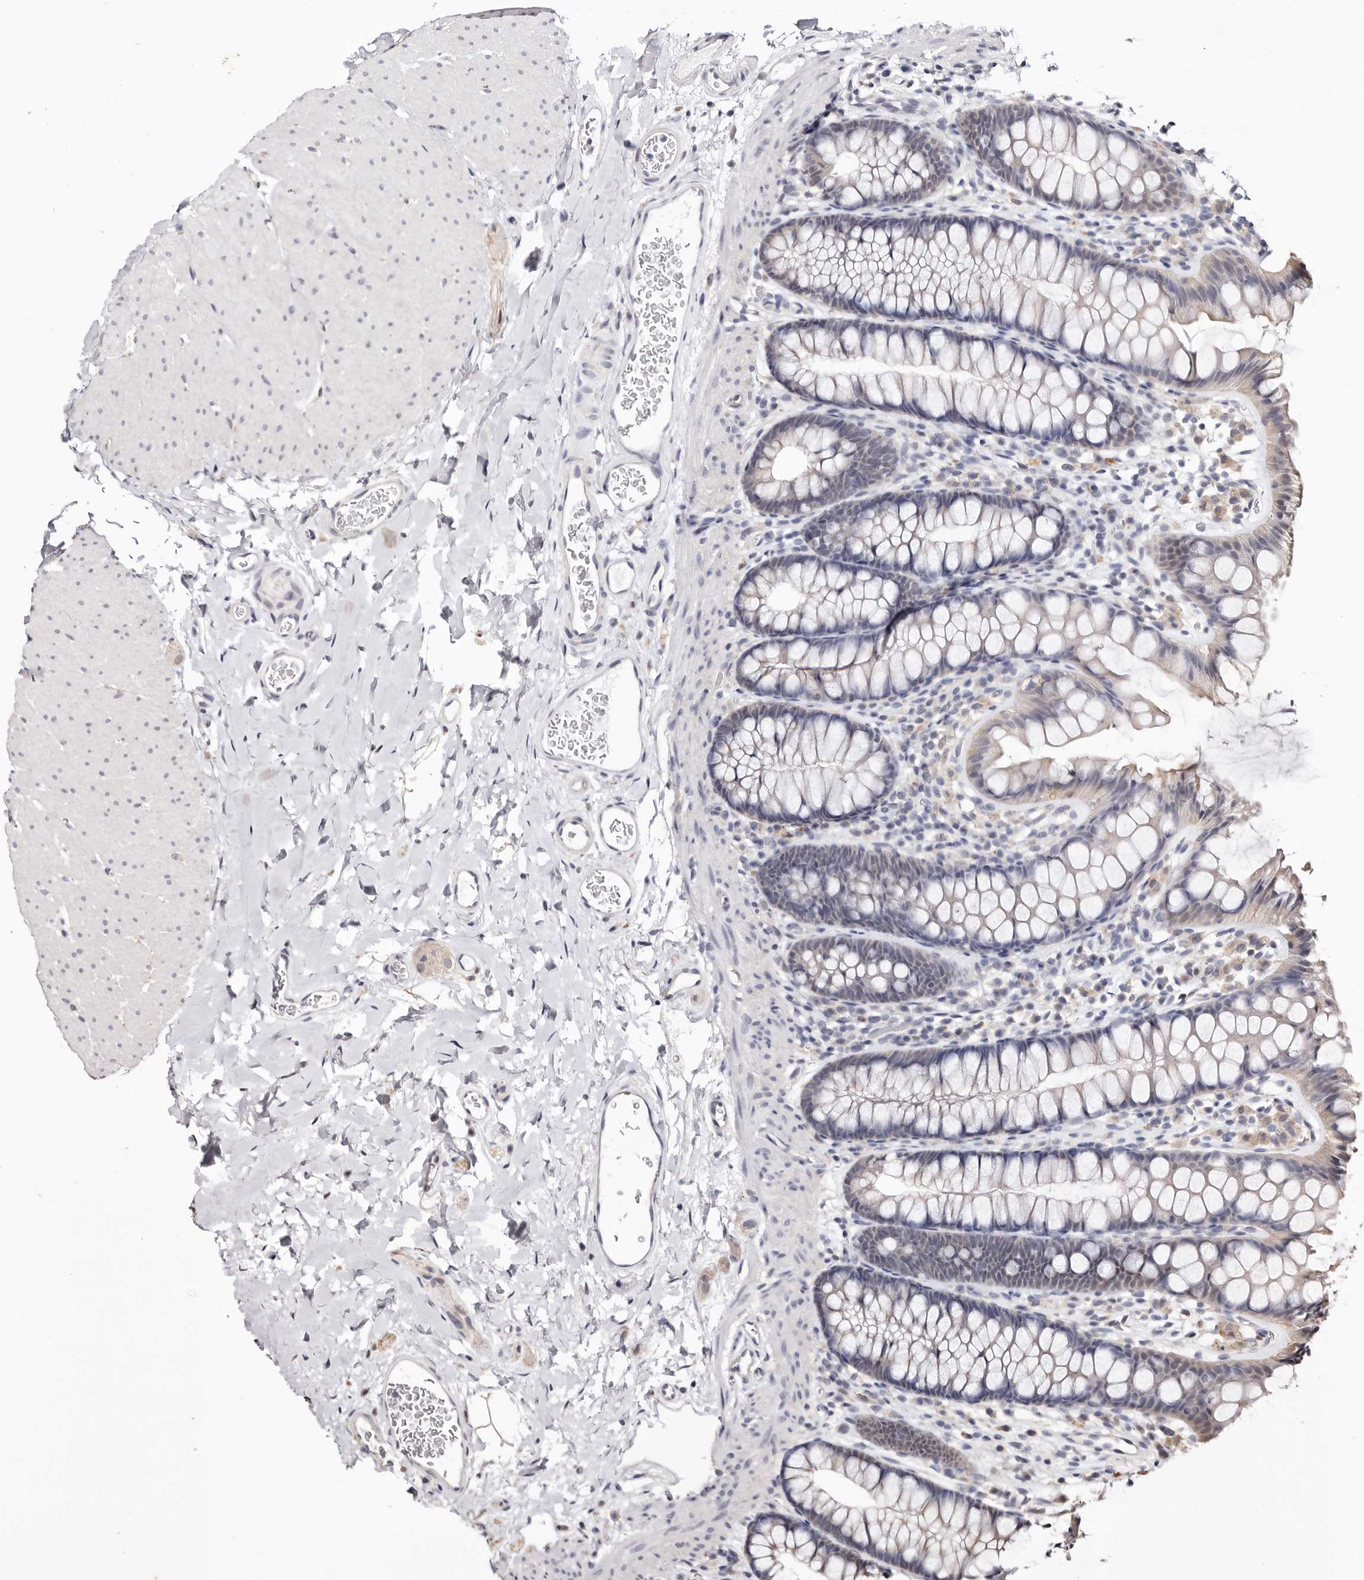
{"staining": {"intensity": "negative", "quantity": "none", "location": "none"}, "tissue": "colon", "cell_type": "Endothelial cells", "image_type": "normal", "snomed": [{"axis": "morphology", "description": "Normal tissue, NOS"}, {"axis": "topography", "description": "Colon"}], "caption": "DAB (3,3'-diaminobenzidine) immunohistochemical staining of unremarkable colon demonstrates no significant positivity in endothelial cells.", "gene": "TYW3", "patient": {"sex": "female", "age": 62}}